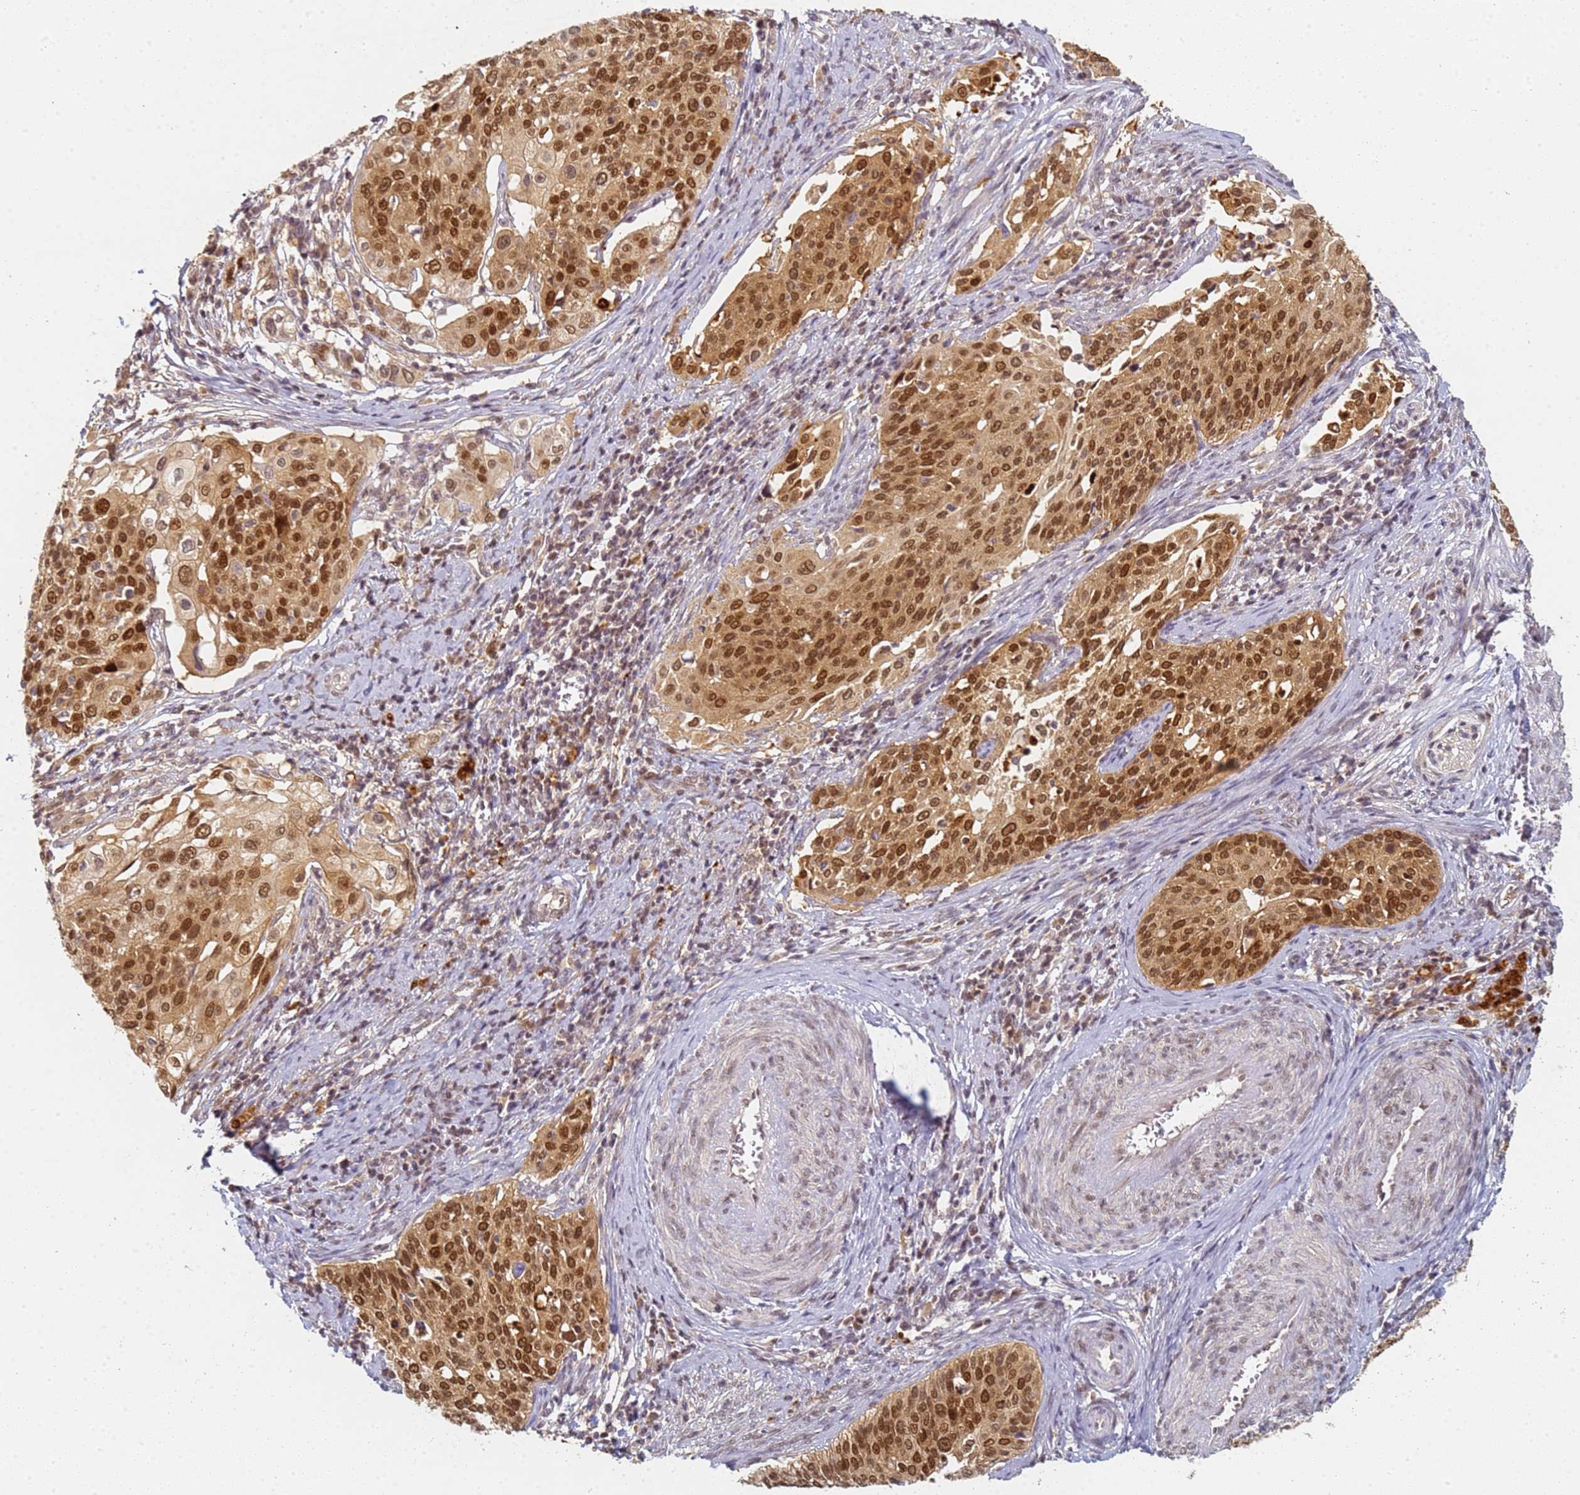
{"staining": {"intensity": "strong", "quantity": ">75%", "location": "nuclear"}, "tissue": "cervical cancer", "cell_type": "Tumor cells", "image_type": "cancer", "snomed": [{"axis": "morphology", "description": "Squamous cell carcinoma, NOS"}, {"axis": "topography", "description": "Cervix"}], "caption": "Immunohistochemistry (IHC) staining of cervical squamous cell carcinoma, which shows high levels of strong nuclear staining in about >75% of tumor cells indicating strong nuclear protein expression. The staining was performed using DAB (3,3'-diaminobenzidine) (brown) for protein detection and nuclei were counterstained in hematoxylin (blue).", "gene": "HMCES", "patient": {"sex": "female", "age": 44}}